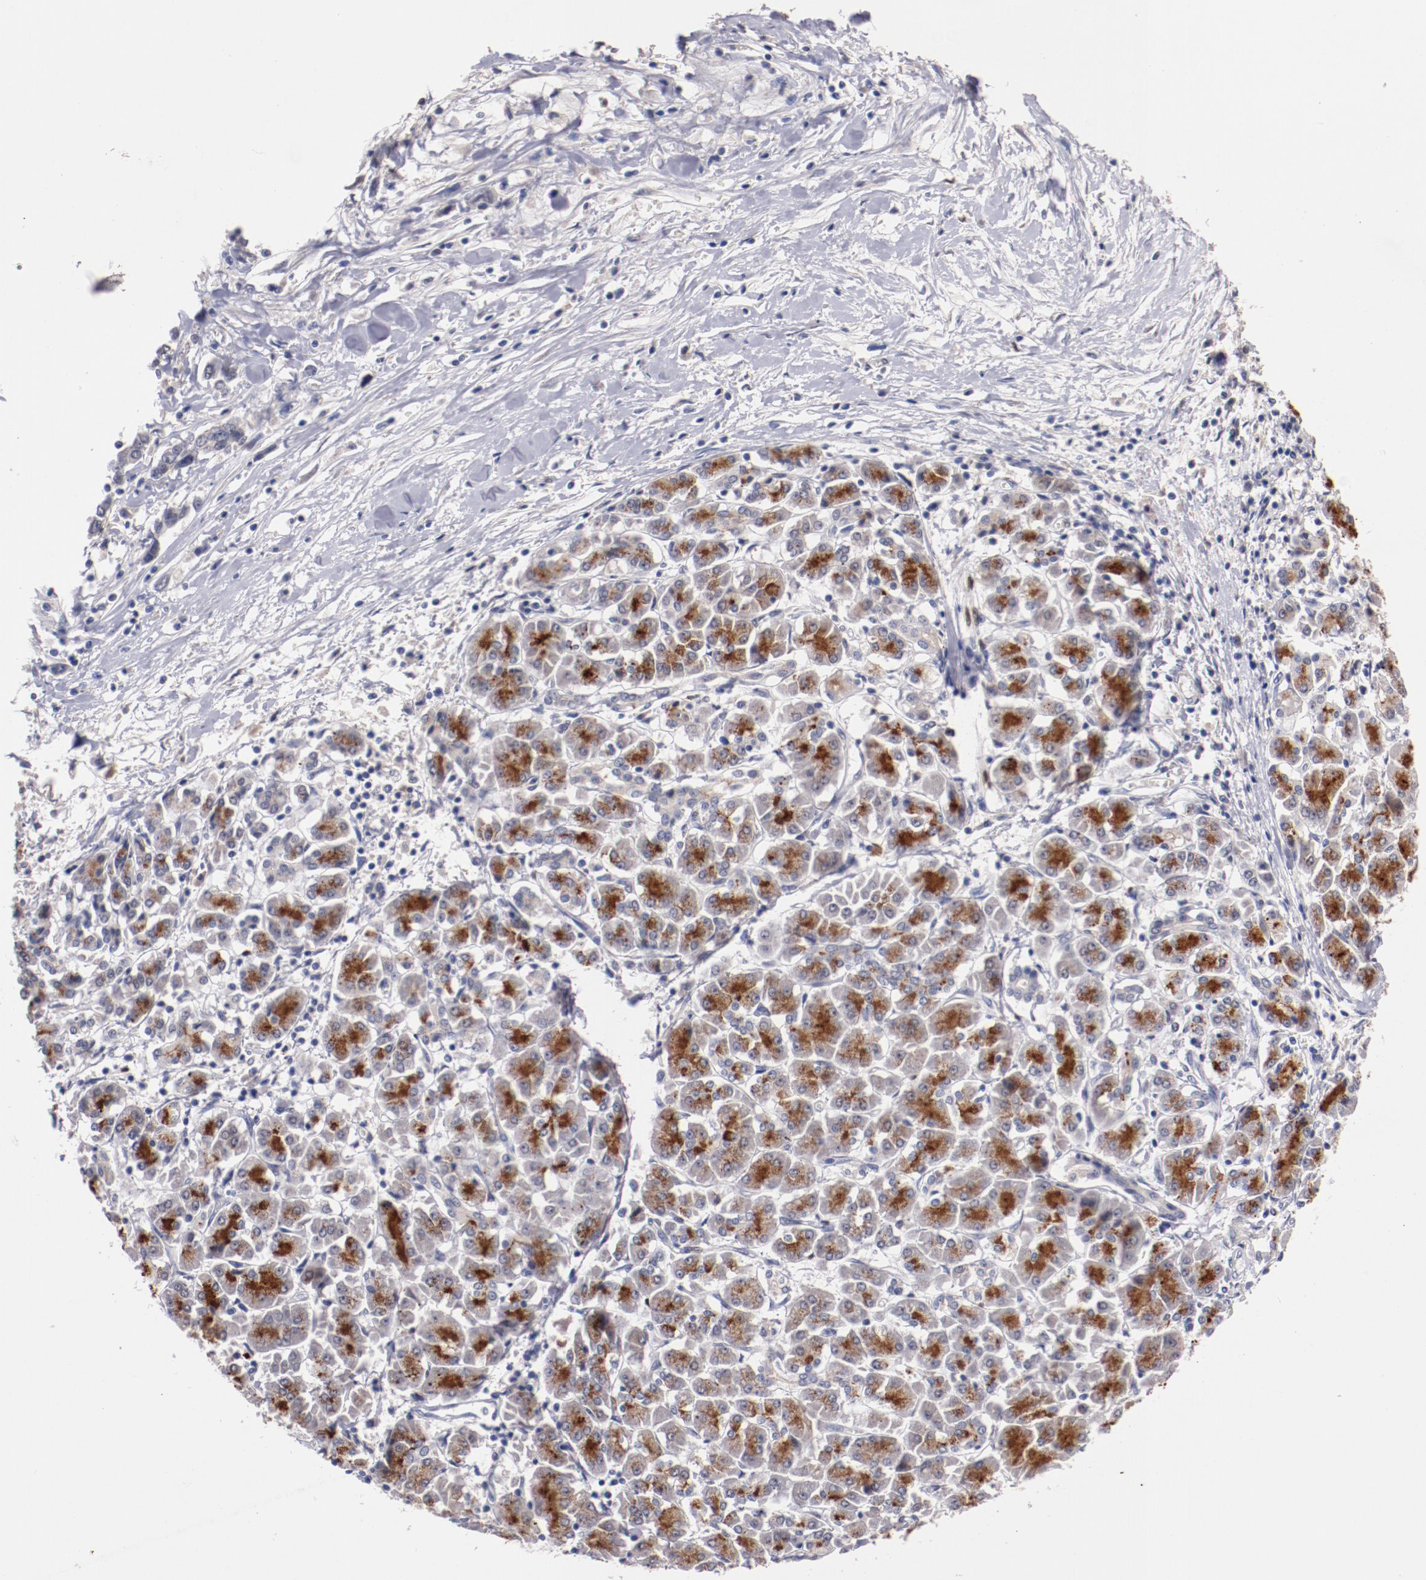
{"staining": {"intensity": "moderate", "quantity": "25%-75%", "location": "cytoplasmic/membranous"}, "tissue": "pancreatic cancer", "cell_type": "Tumor cells", "image_type": "cancer", "snomed": [{"axis": "morphology", "description": "Adenocarcinoma, NOS"}, {"axis": "topography", "description": "Pancreas"}], "caption": "An image showing moderate cytoplasmic/membranous positivity in approximately 25%-75% of tumor cells in pancreatic adenocarcinoma, as visualized by brown immunohistochemical staining.", "gene": "FAM81A", "patient": {"sex": "female", "age": 57}}